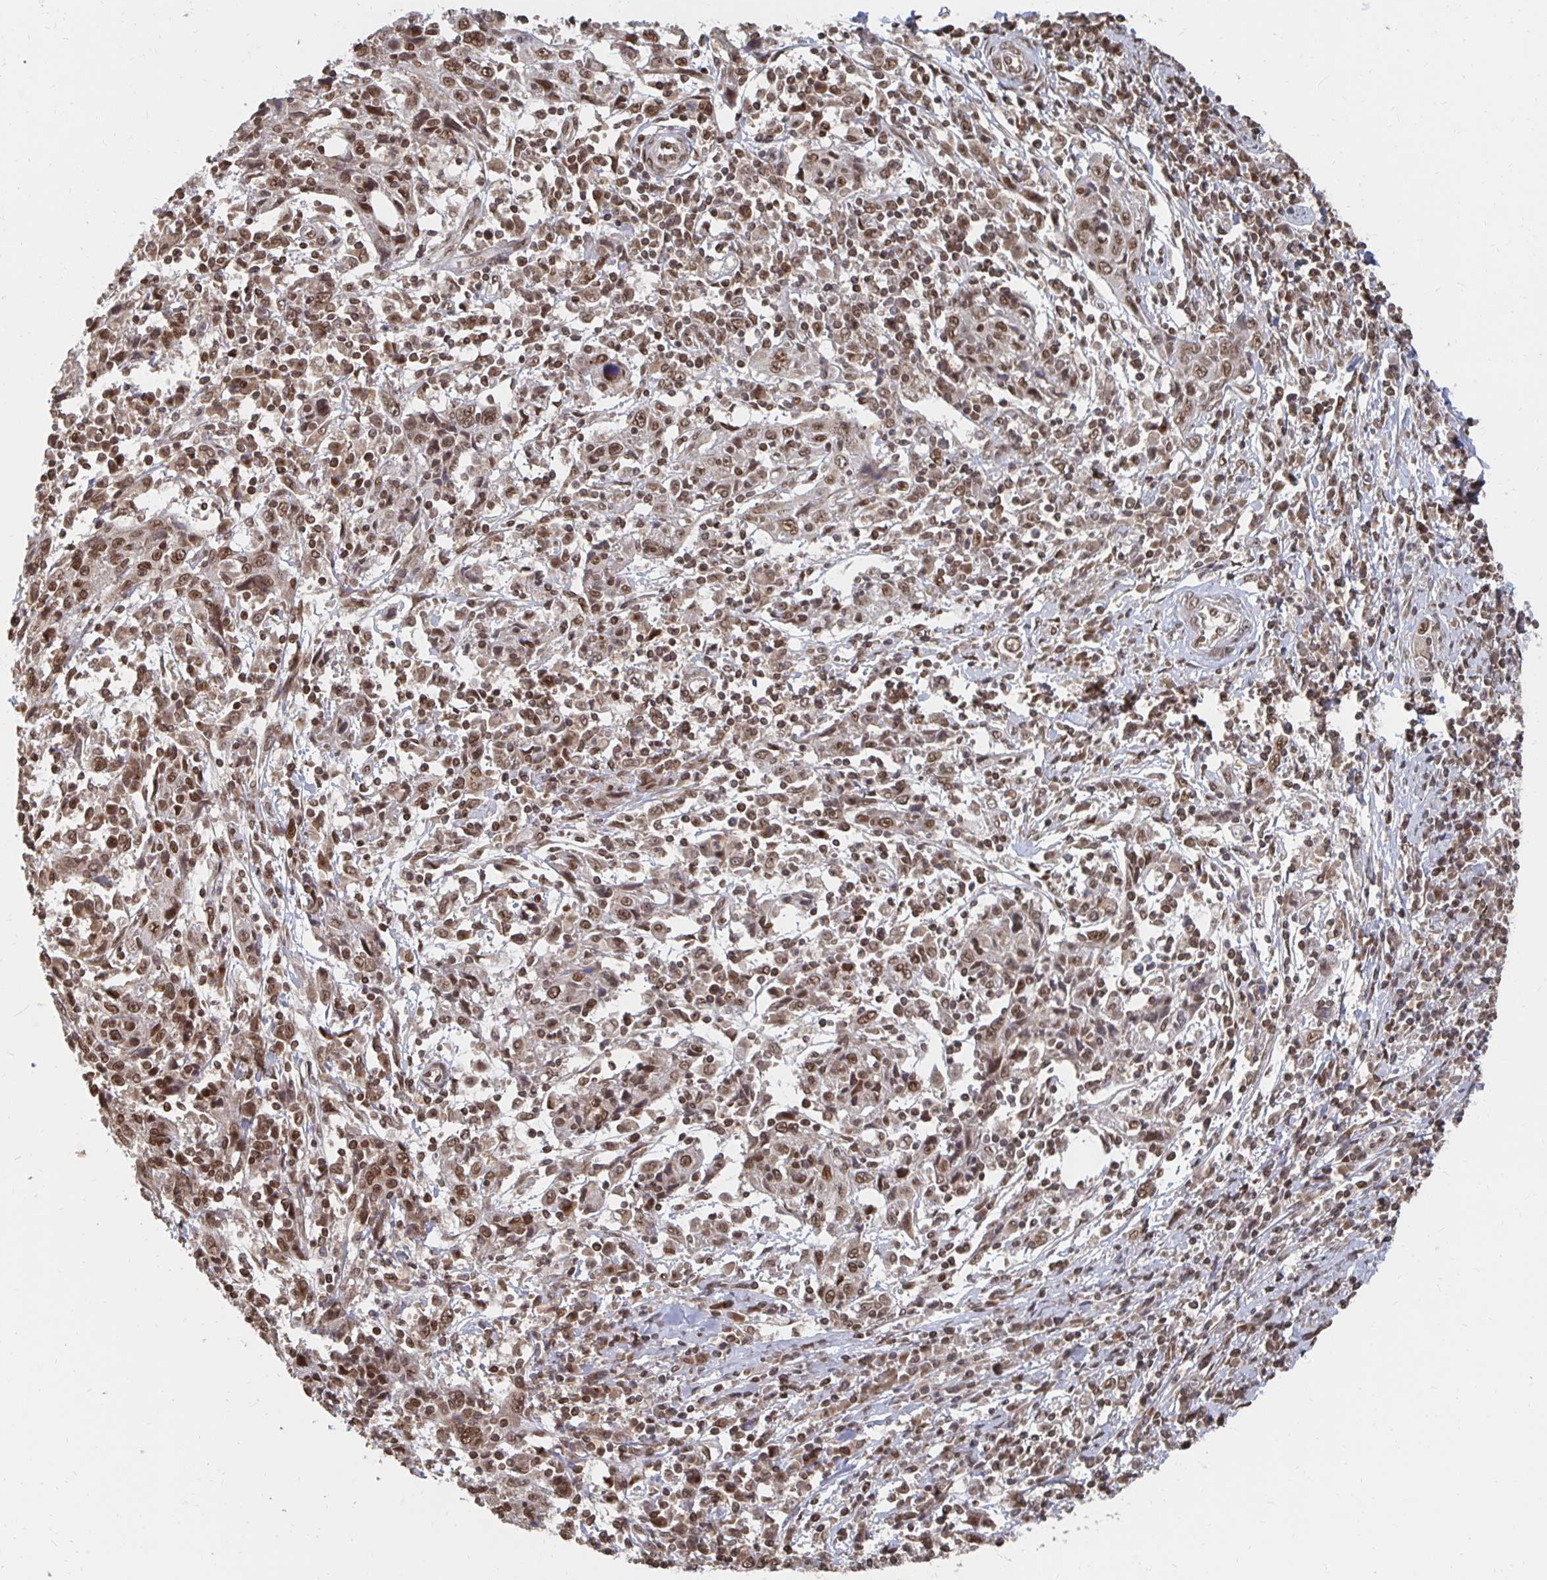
{"staining": {"intensity": "moderate", "quantity": ">75%", "location": "nuclear"}, "tissue": "cervical cancer", "cell_type": "Tumor cells", "image_type": "cancer", "snomed": [{"axis": "morphology", "description": "Squamous cell carcinoma, NOS"}, {"axis": "topography", "description": "Cervix"}], "caption": "High-power microscopy captured an IHC image of squamous cell carcinoma (cervical), revealing moderate nuclear expression in about >75% of tumor cells.", "gene": "GTF3C6", "patient": {"sex": "female", "age": 46}}